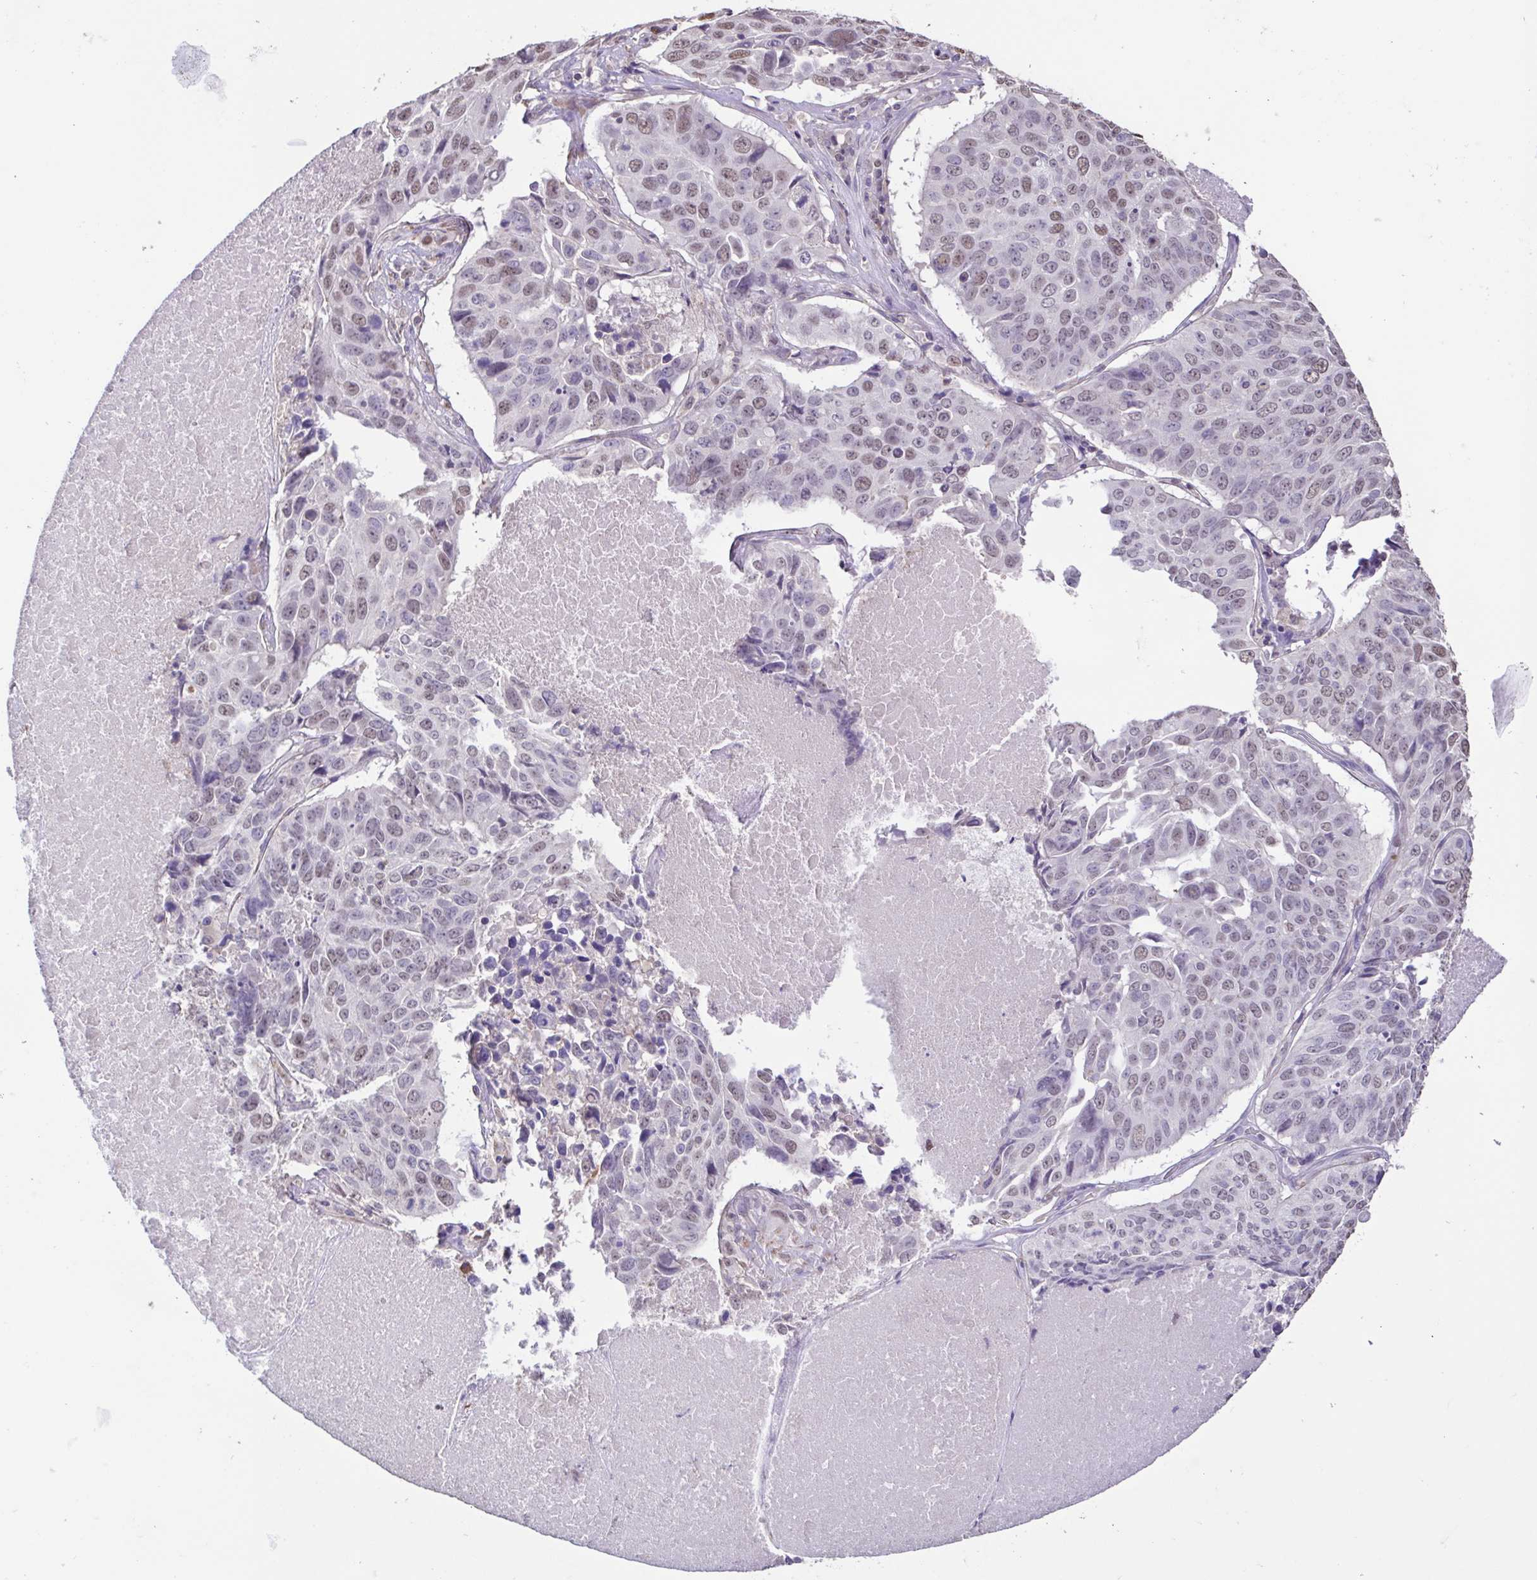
{"staining": {"intensity": "weak", "quantity": "25%-75%", "location": "nuclear"}, "tissue": "lung cancer", "cell_type": "Tumor cells", "image_type": "cancer", "snomed": [{"axis": "morphology", "description": "Normal tissue, NOS"}, {"axis": "morphology", "description": "Squamous cell carcinoma, NOS"}, {"axis": "topography", "description": "Bronchus"}, {"axis": "topography", "description": "Lung"}], "caption": "A histopathology image of lung cancer stained for a protein shows weak nuclear brown staining in tumor cells.", "gene": "ACTRT3", "patient": {"sex": "male", "age": 64}}